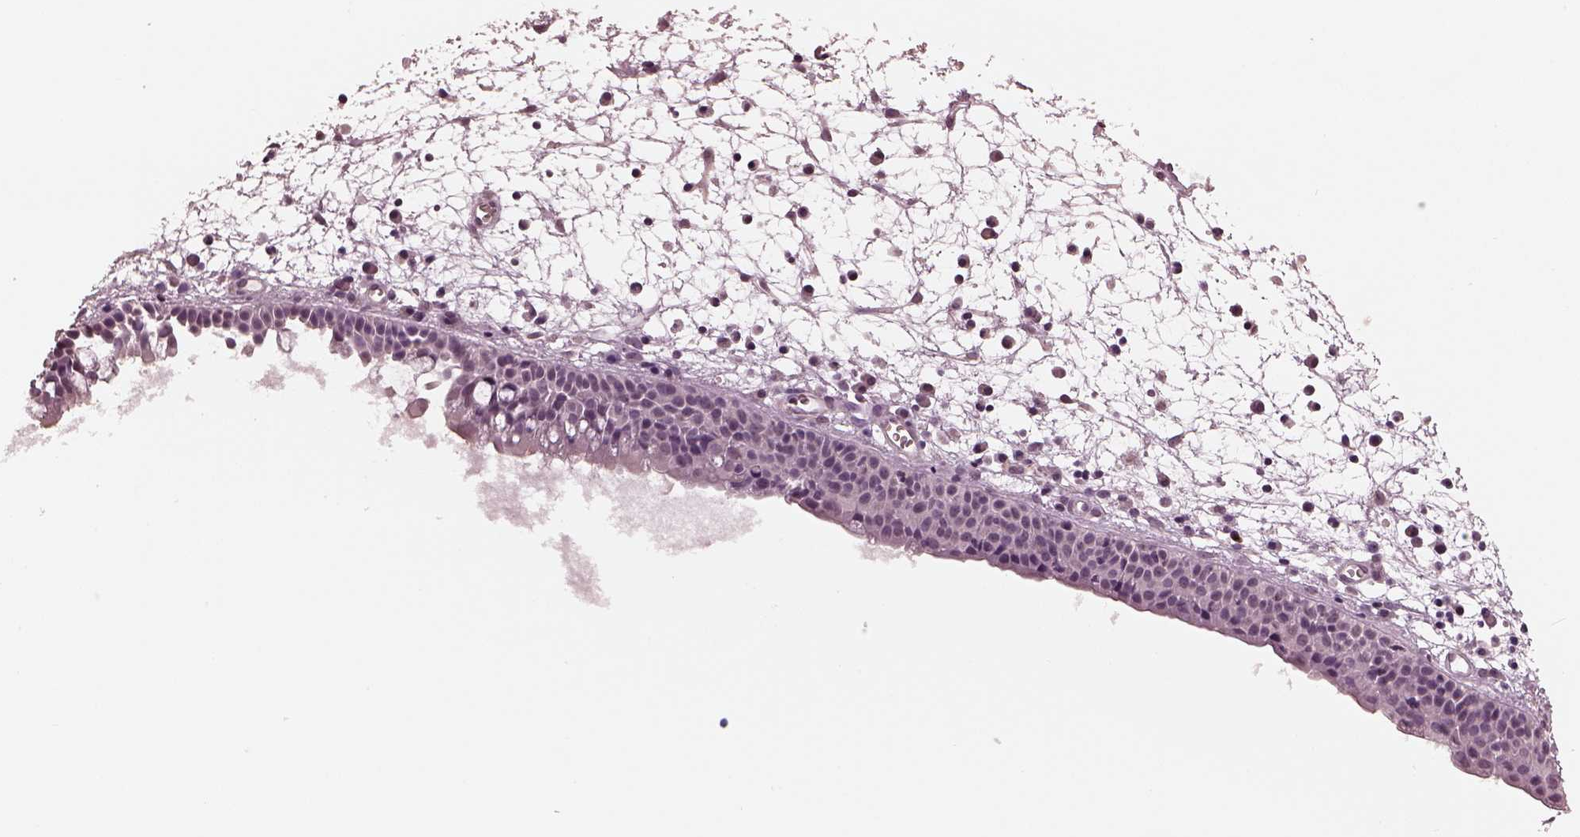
{"staining": {"intensity": "negative", "quantity": "none", "location": "none"}, "tissue": "nasopharynx", "cell_type": "Respiratory epithelial cells", "image_type": "normal", "snomed": [{"axis": "morphology", "description": "Normal tissue, NOS"}, {"axis": "topography", "description": "Nasopharynx"}], "caption": "Immunohistochemical staining of benign human nasopharynx reveals no significant expression in respiratory epithelial cells. (IHC, brightfield microscopy, high magnification).", "gene": "OPTC", "patient": {"sex": "male", "age": 61}}